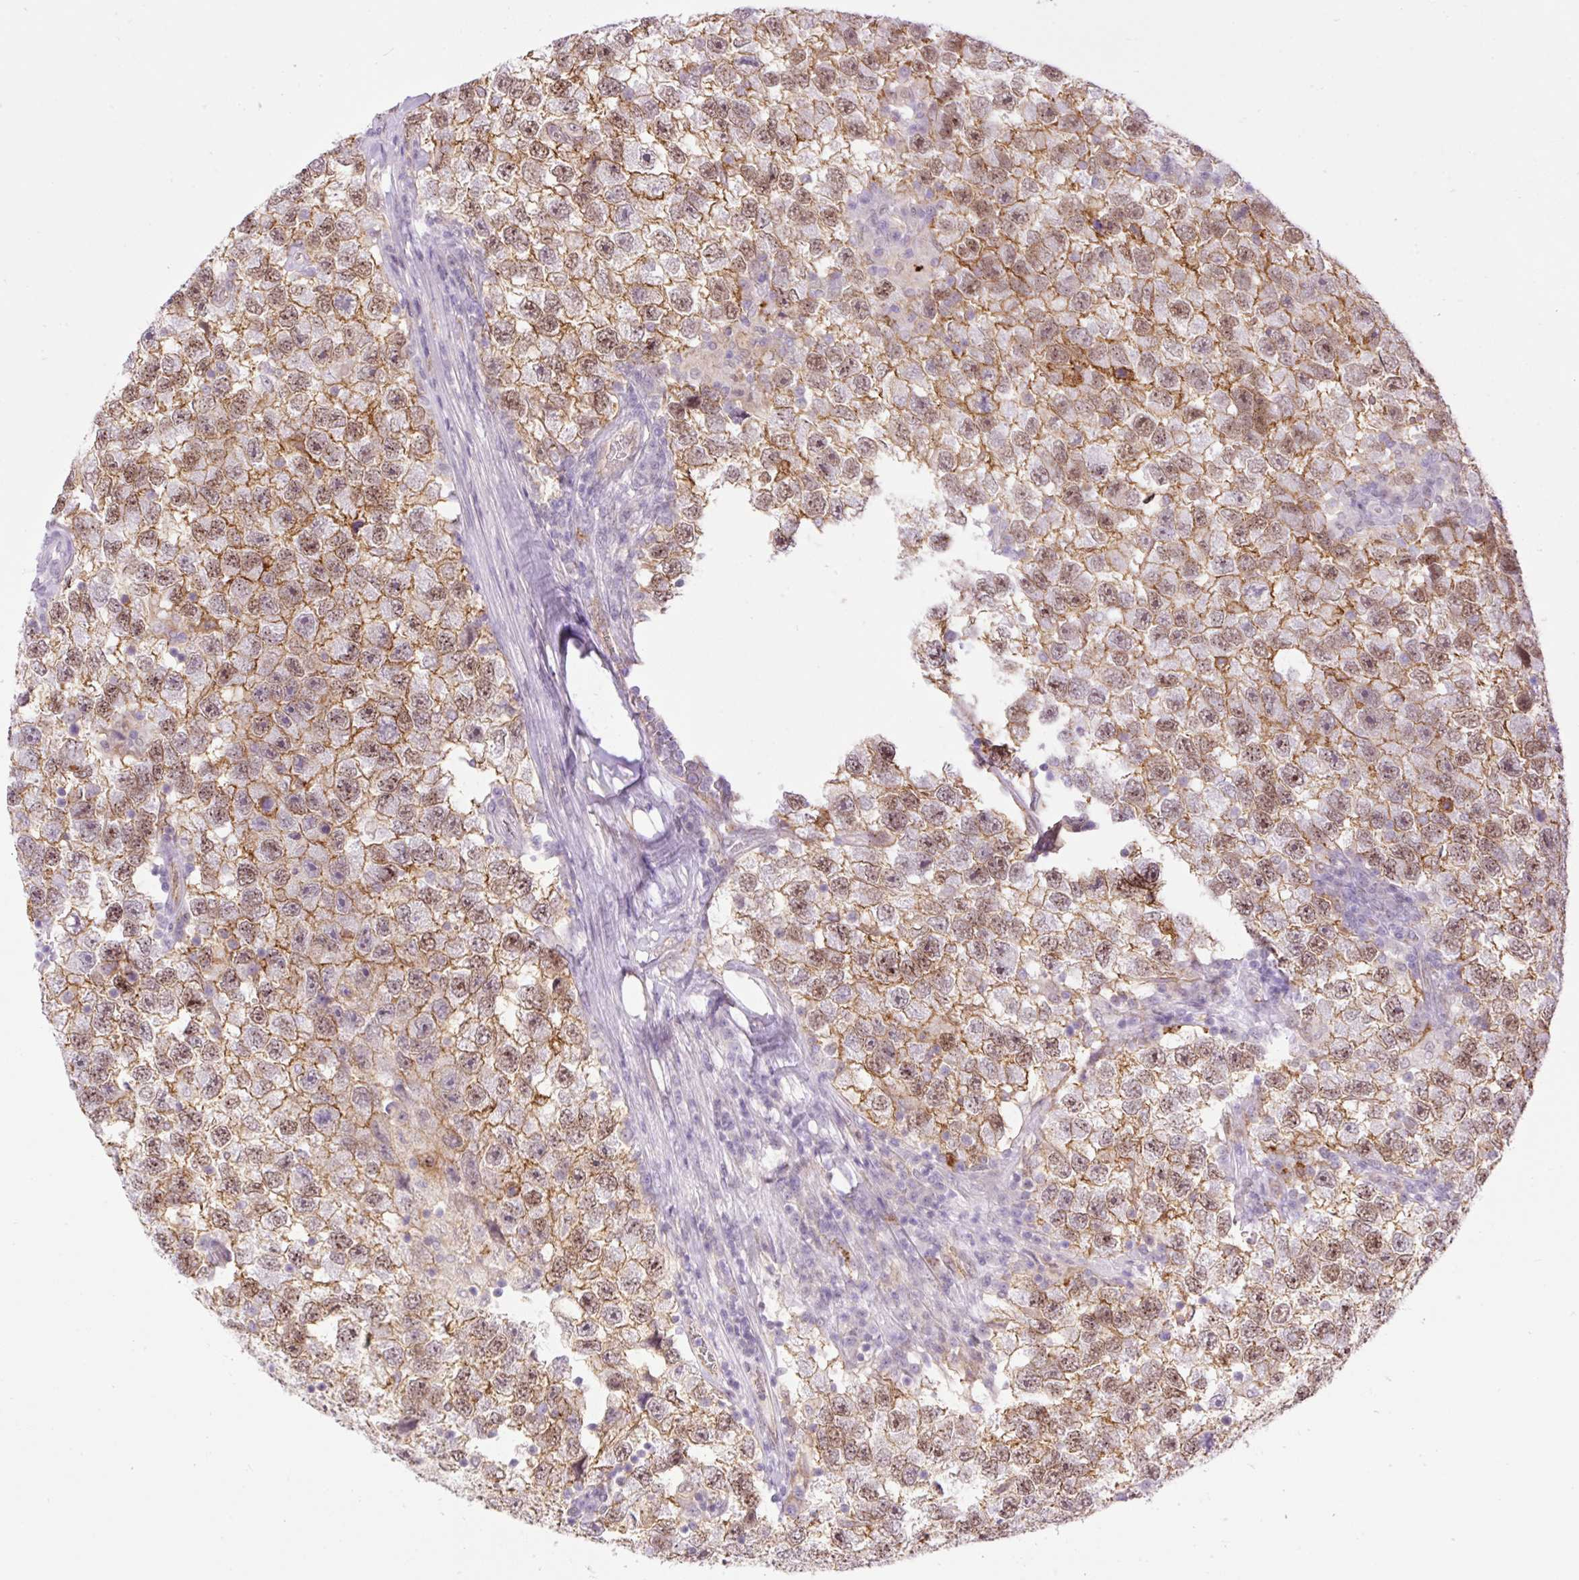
{"staining": {"intensity": "moderate", "quantity": ">75%", "location": "cytoplasmic/membranous,nuclear"}, "tissue": "testis cancer", "cell_type": "Tumor cells", "image_type": "cancer", "snomed": [{"axis": "morphology", "description": "Seminoma, NOS"}, {"axis": "topography", "description": "Testis"}], "caption": "A medium amount of moderate cytoplasmic/membranous and nuclear expression is identified in approximately >75% of tumor cells in testis cancer (seminoma) tissue.", "gene": "PALM3", "patient": {"sex": "male", "age": 26}}